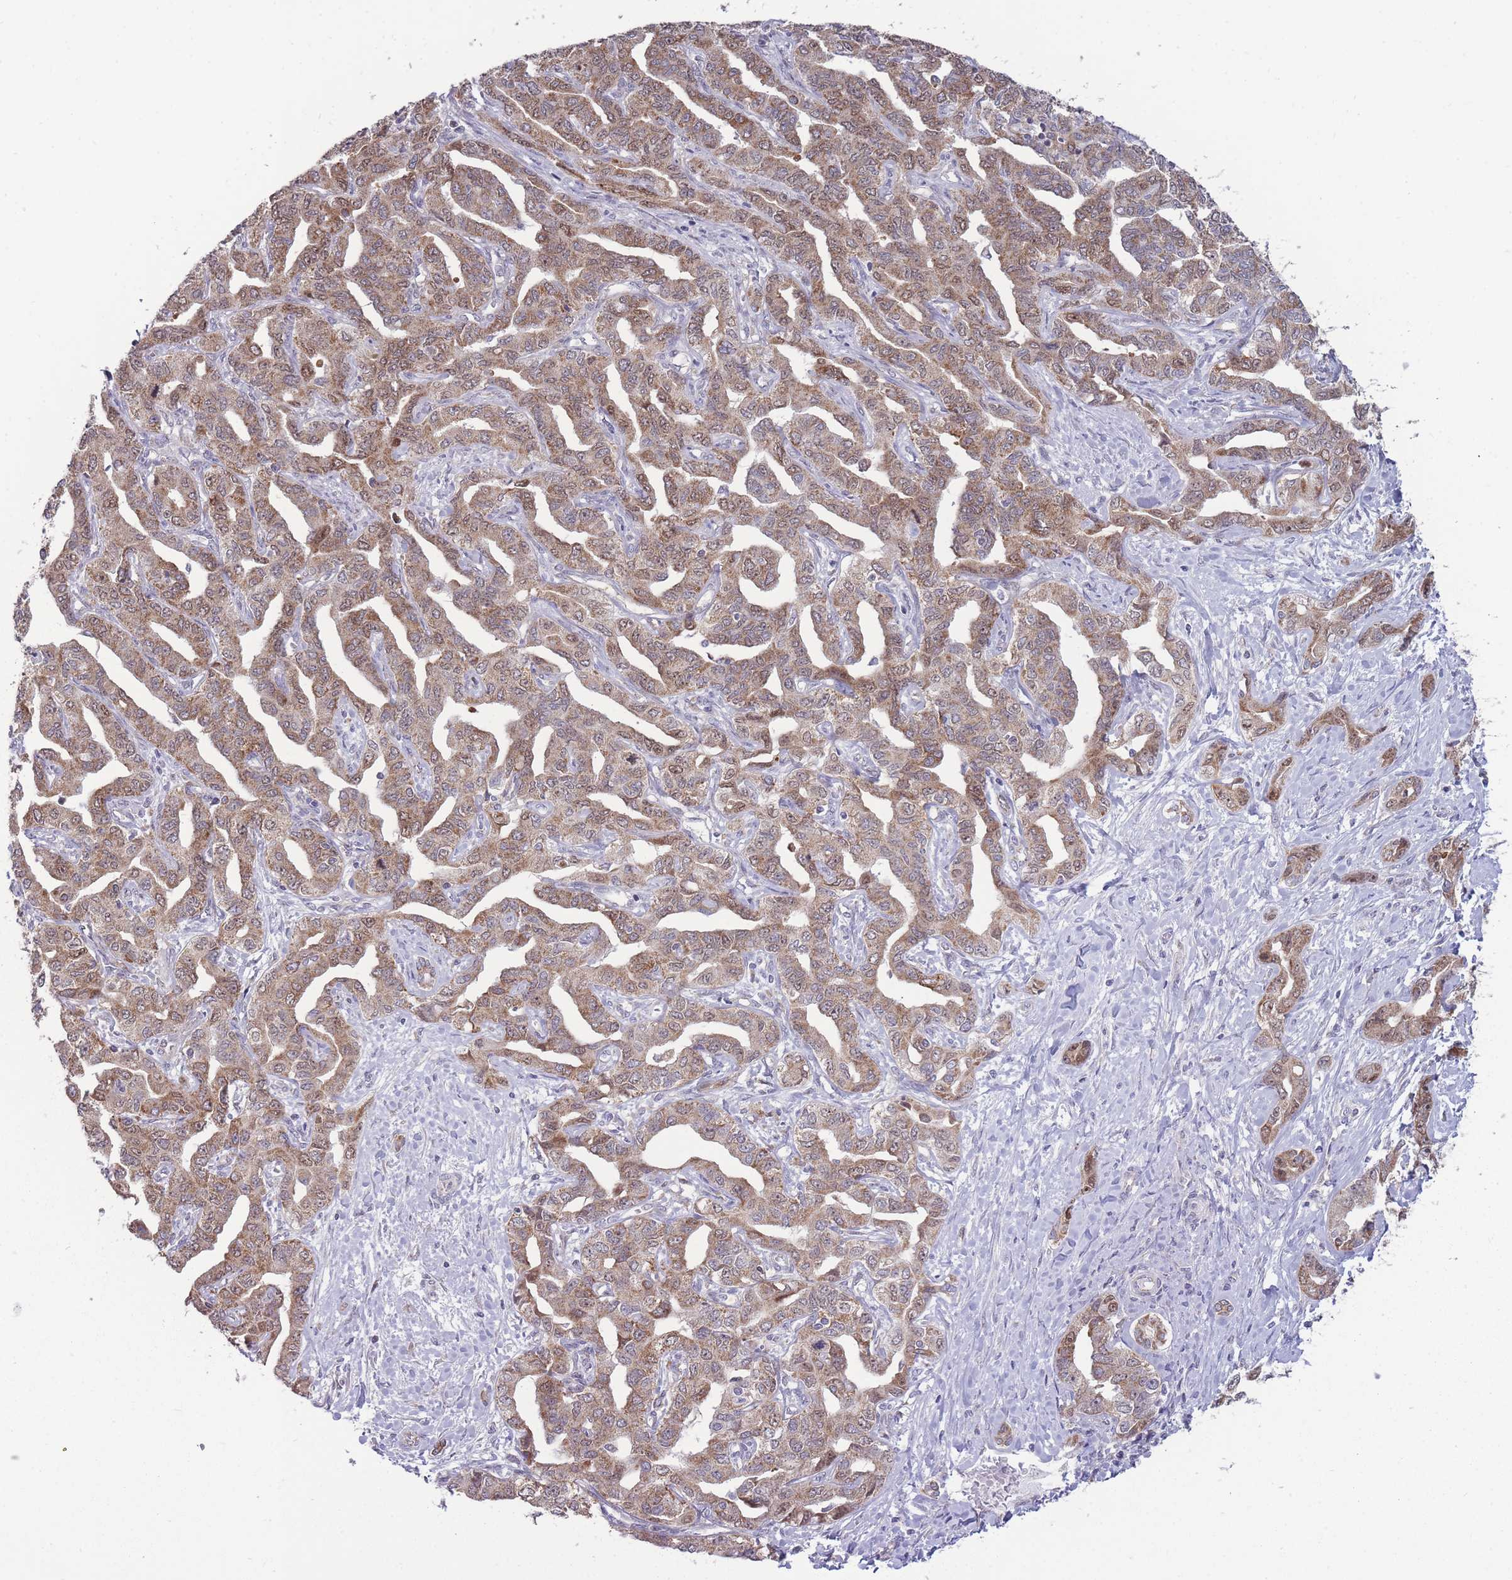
{"staining": {"intensity": "moderate", "quantity": ">75%", "location": "cytoplasmic/membranous"}, "tissue": "liver cancer", "cell_type": "Tumor cells", "image_type": "cancer", "snomed": [{"axis": "morphology", "description": "Cholangiocarcinoma"}, {"axis": "topography", "description": "Liver"}], "caption": "Approximately >75% of tumor cells in human cholangiocarcinoma (liver) display moderate cytoplasmic/membranous protein positivity as visualized by brown immunohistochemical staining.", "gene": "MCIDAS", "patient": {"sex": "male", "age": 59}}